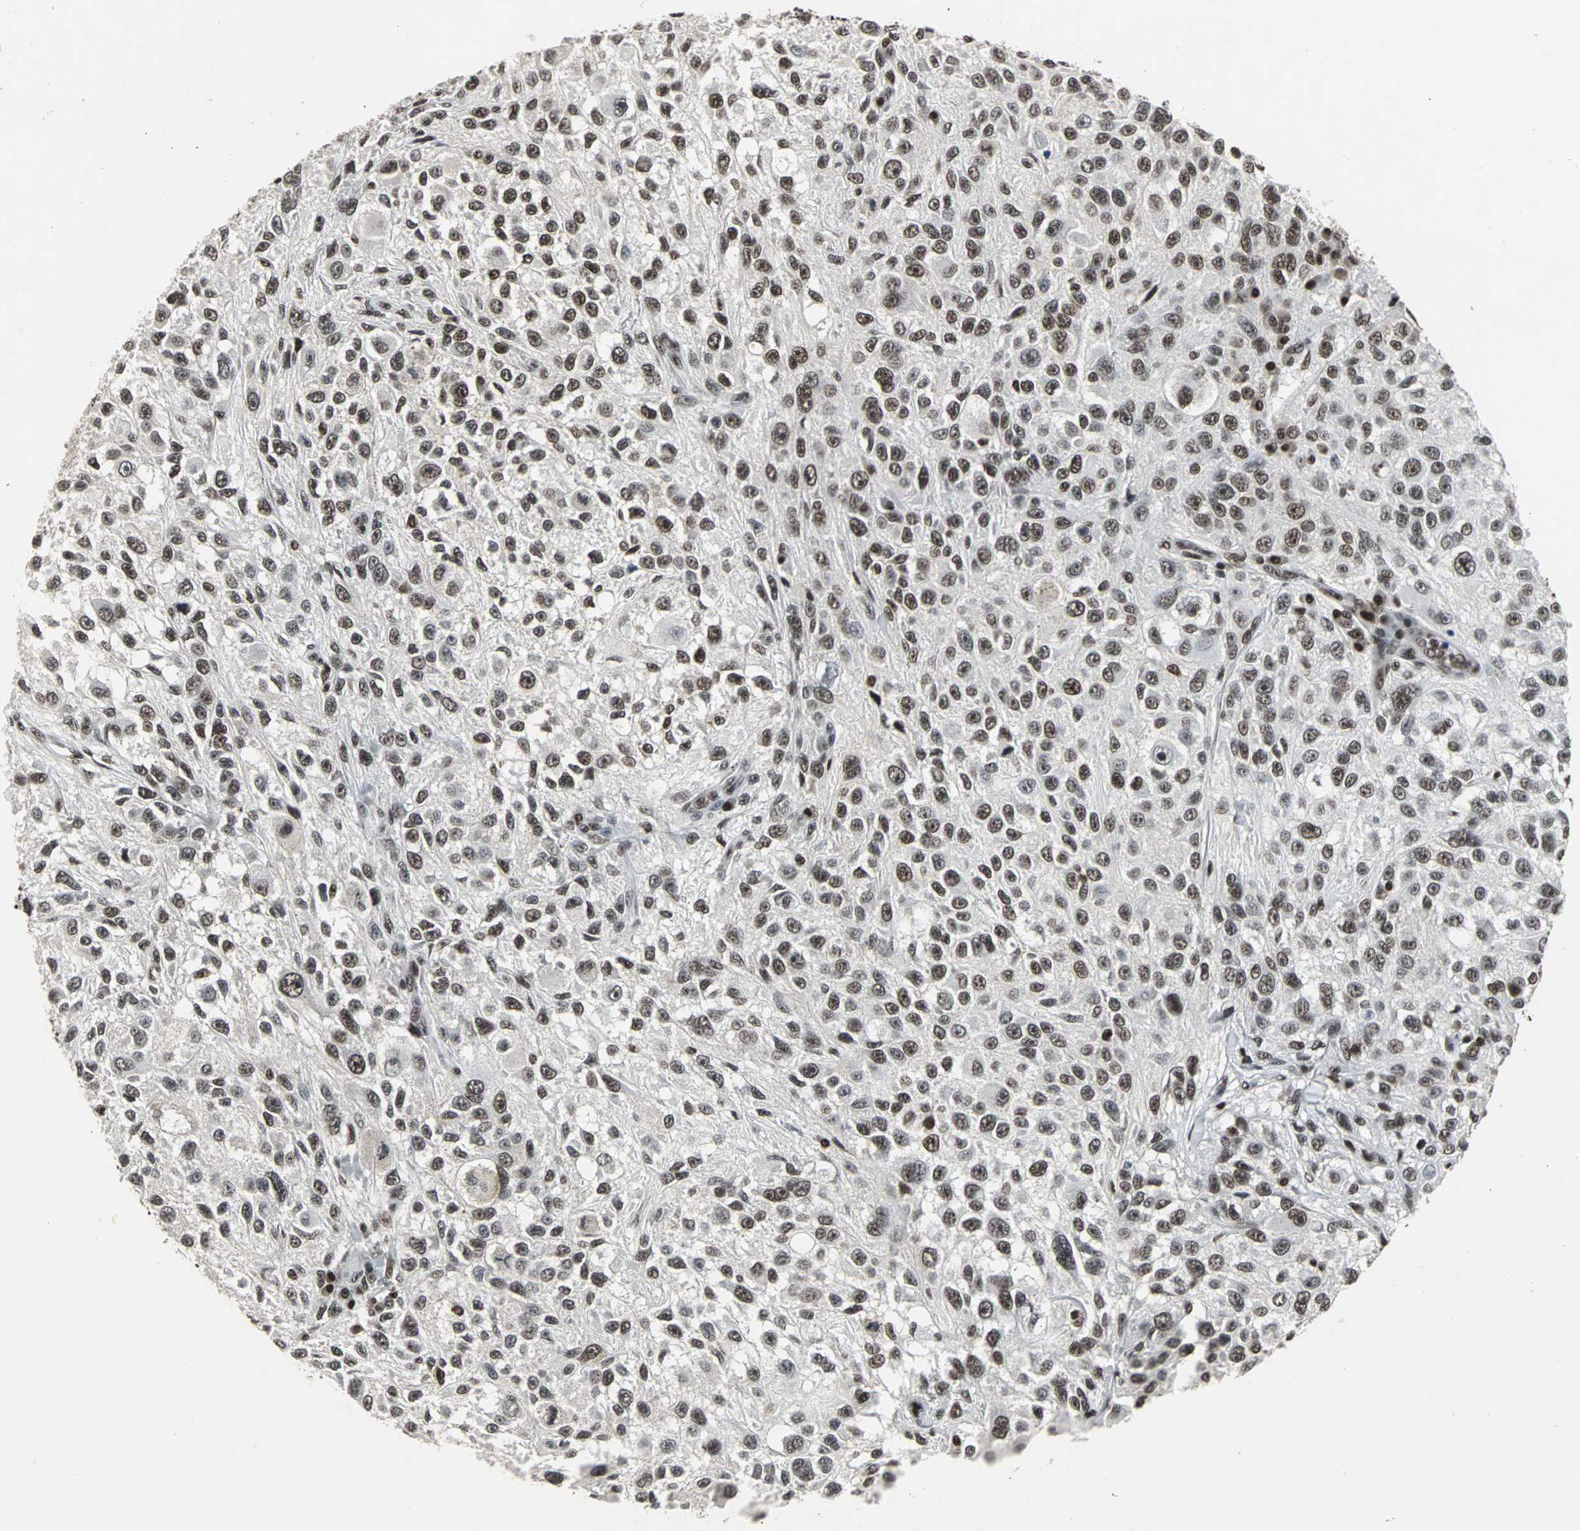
{"staining": {"intensity": "moderate", "quantity": ">75%", "location": "nuclear"}, "tissue": "melanoma", "cell_type": "Tumor cells", "image_type": "cancer", "snomed": [{"axis": "morphology", "description": "Necrosis, NOS"}, {"axis": "morphology", "description": "Malignant melanoma, NOS"}, {"axis": "topography", "description": "Skin"}], "caption": "The photomicrograph shows staining of melanoma, revealing moderate nuclear protein staining (brown color) within tumor cells.", "gene": "PNKP", "patient": {"sex": "female", "age": 87}}